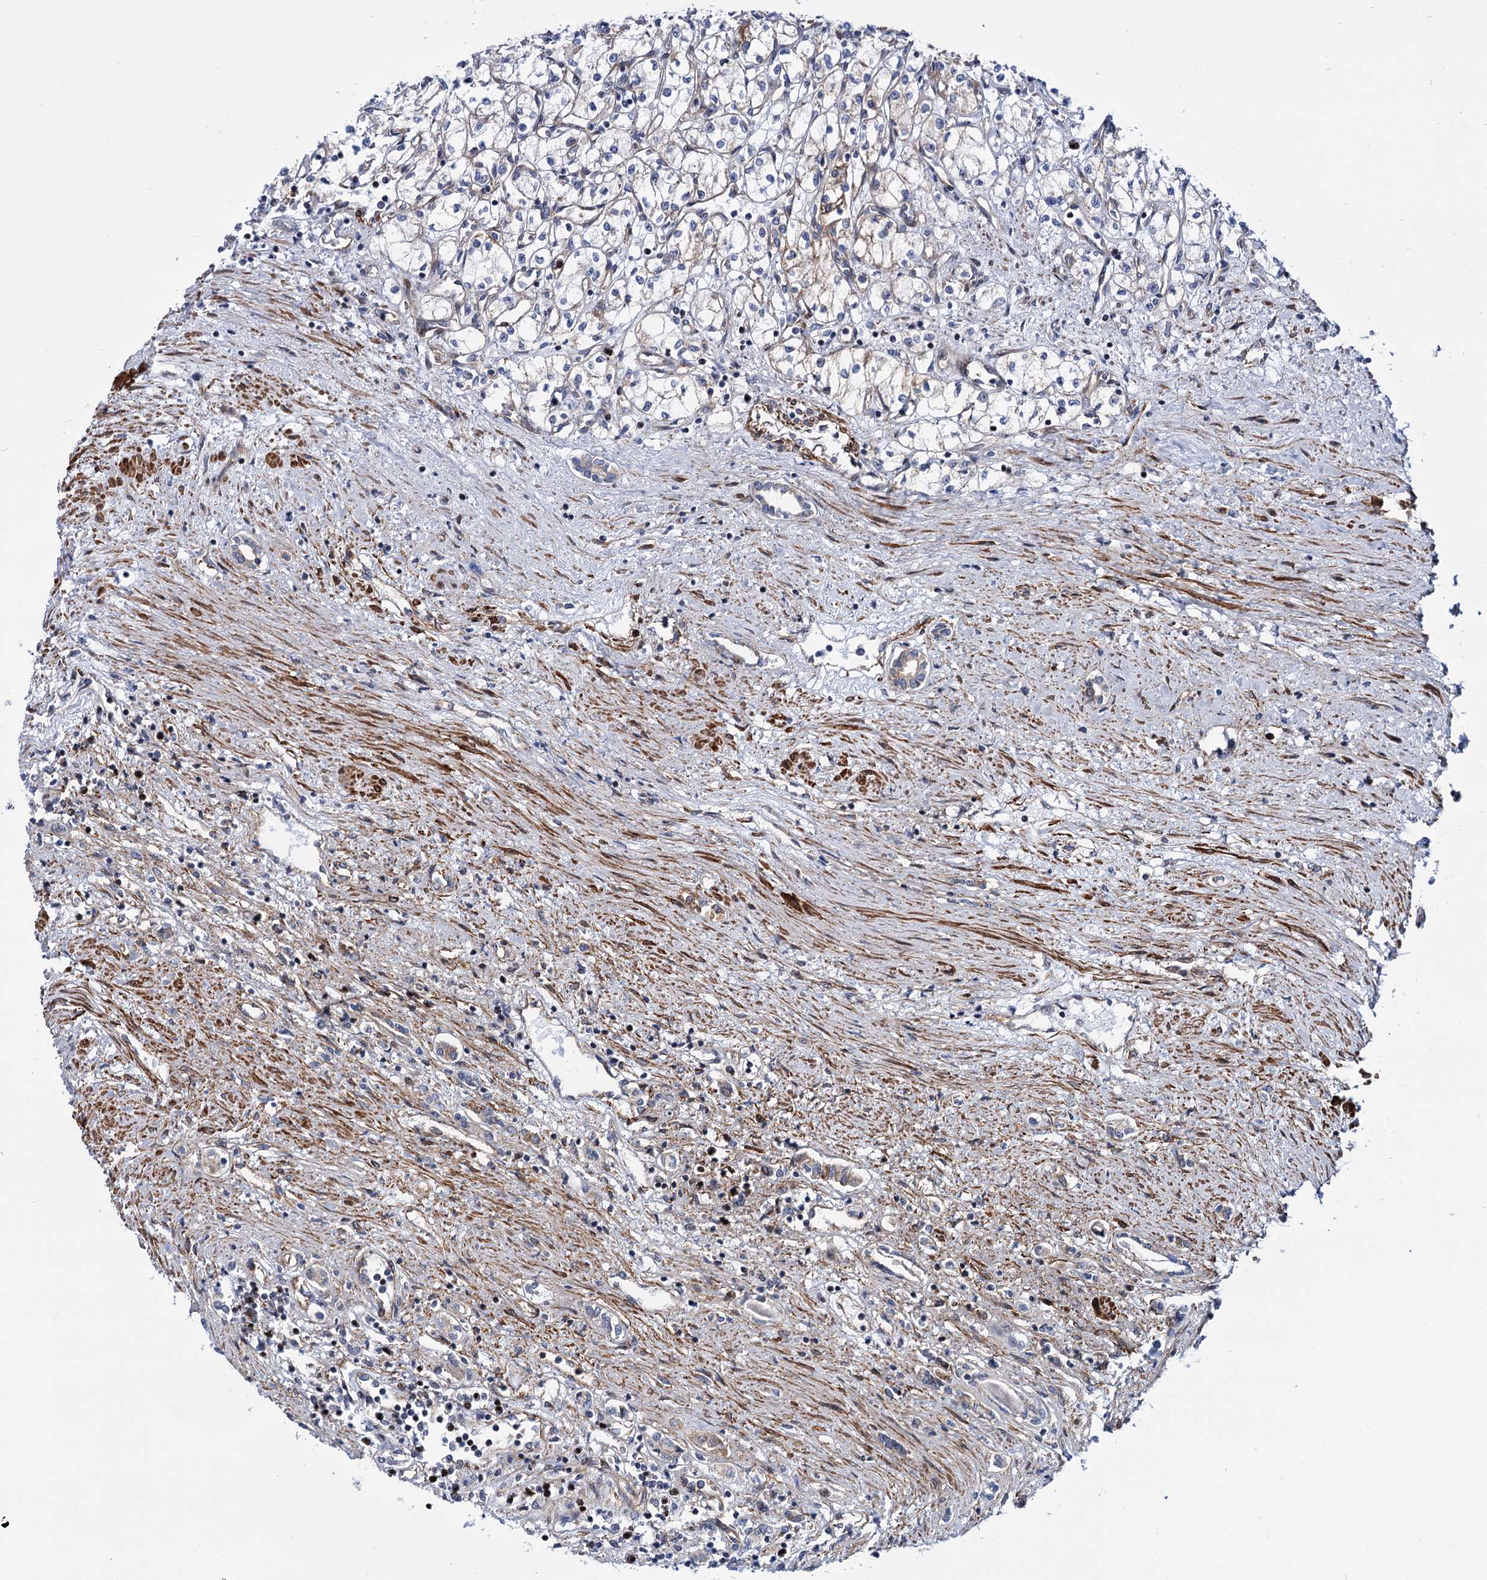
{"staining": {"intensity": "moderate", "quantity": "<25%", "location": "cytoplasmic/membranous"}, "tissue": "renal cancer", "cell_type": "Tumor cells", "image_type": "cancer", "snomed": [{"axis": "morphology", "description": "Adenocarcinoma, NOS"}, {"axis": "topography", "description": "Kidney"}], "caption": "Immunohistochemical staining of renal cancer (adenocarcinoma) exhibits moderate cytoplasmic/membranous protein staining in approximately <25% of tumor cells.", "gene": "THAP9", "patient": {"sex": "male", "age": 59}}